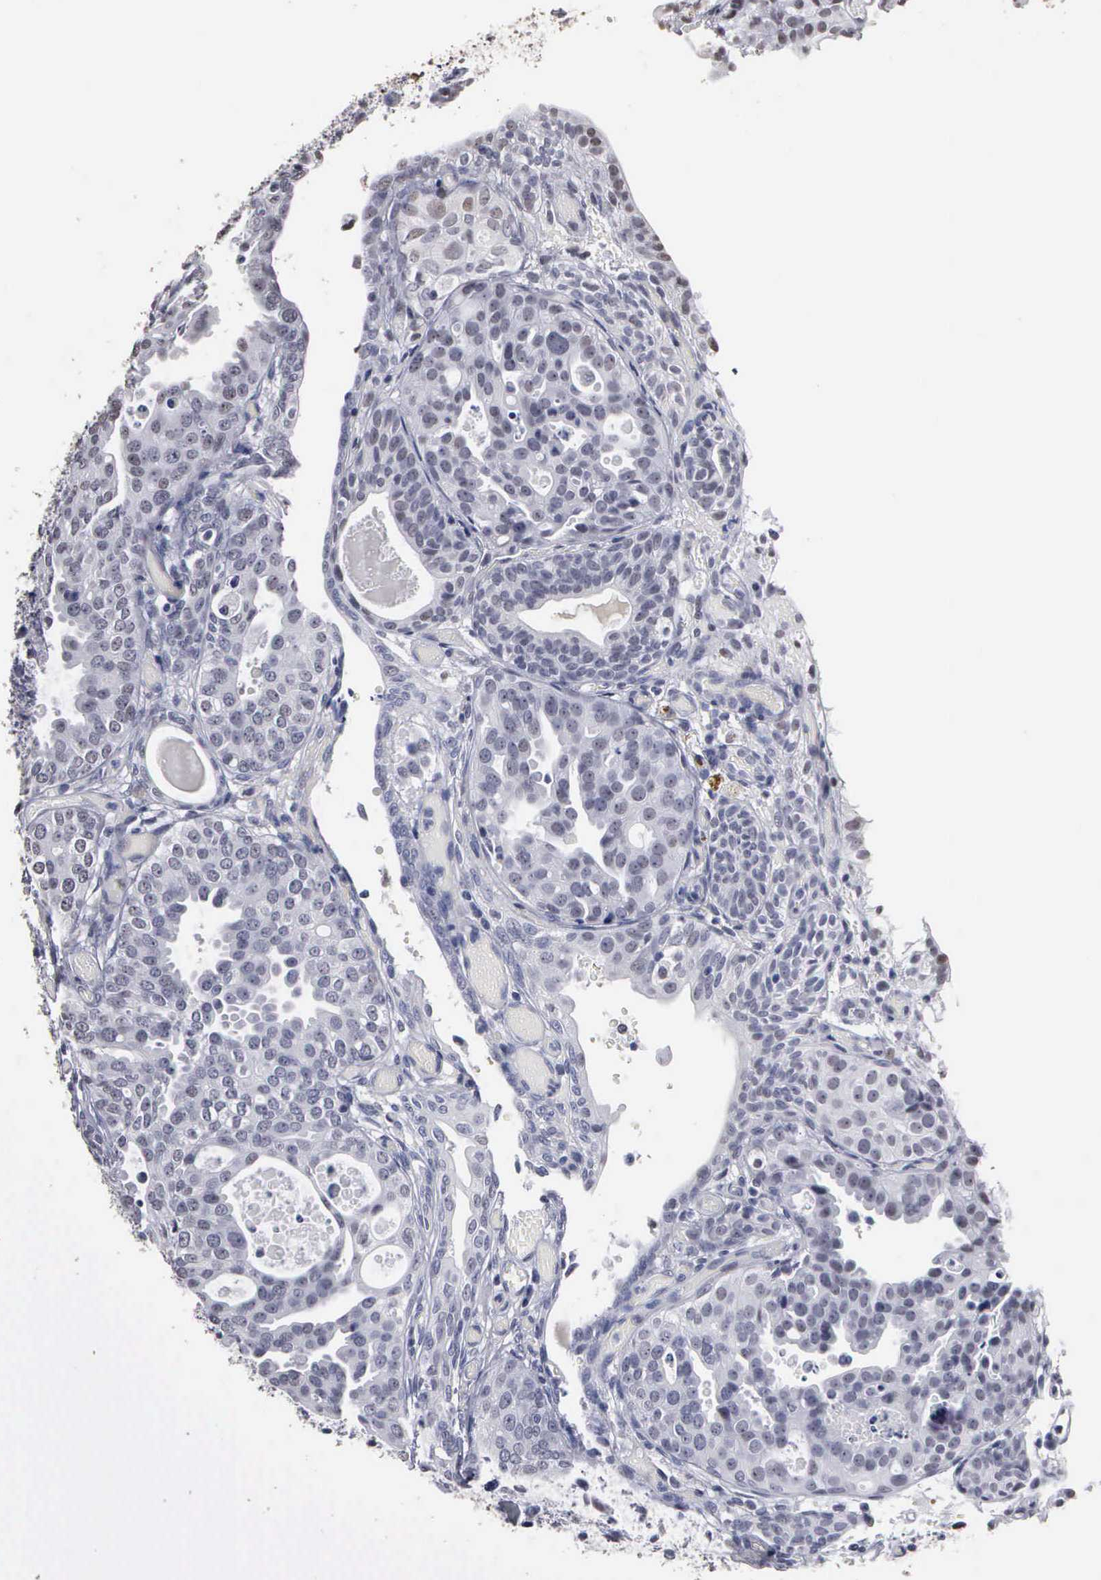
{"staining": {"intensity": "weak", "quantity": "<25%", "location": "nuclear"}, "tissue": "urothelial cancer", "cell_type": "Tumor cells", "image_type": "cancer", "snomed": [{"axis": "morphology", "description": "Urothelial carcinoma, High grade"}, {"axis": "topography", "description": "Urinary bladder"}], "caption": "The histopathology image displays no significant staining in tumor cells of urothelial cancer.", "gene": "UPB1", "patient": {"sex": "male", "age": 78}}